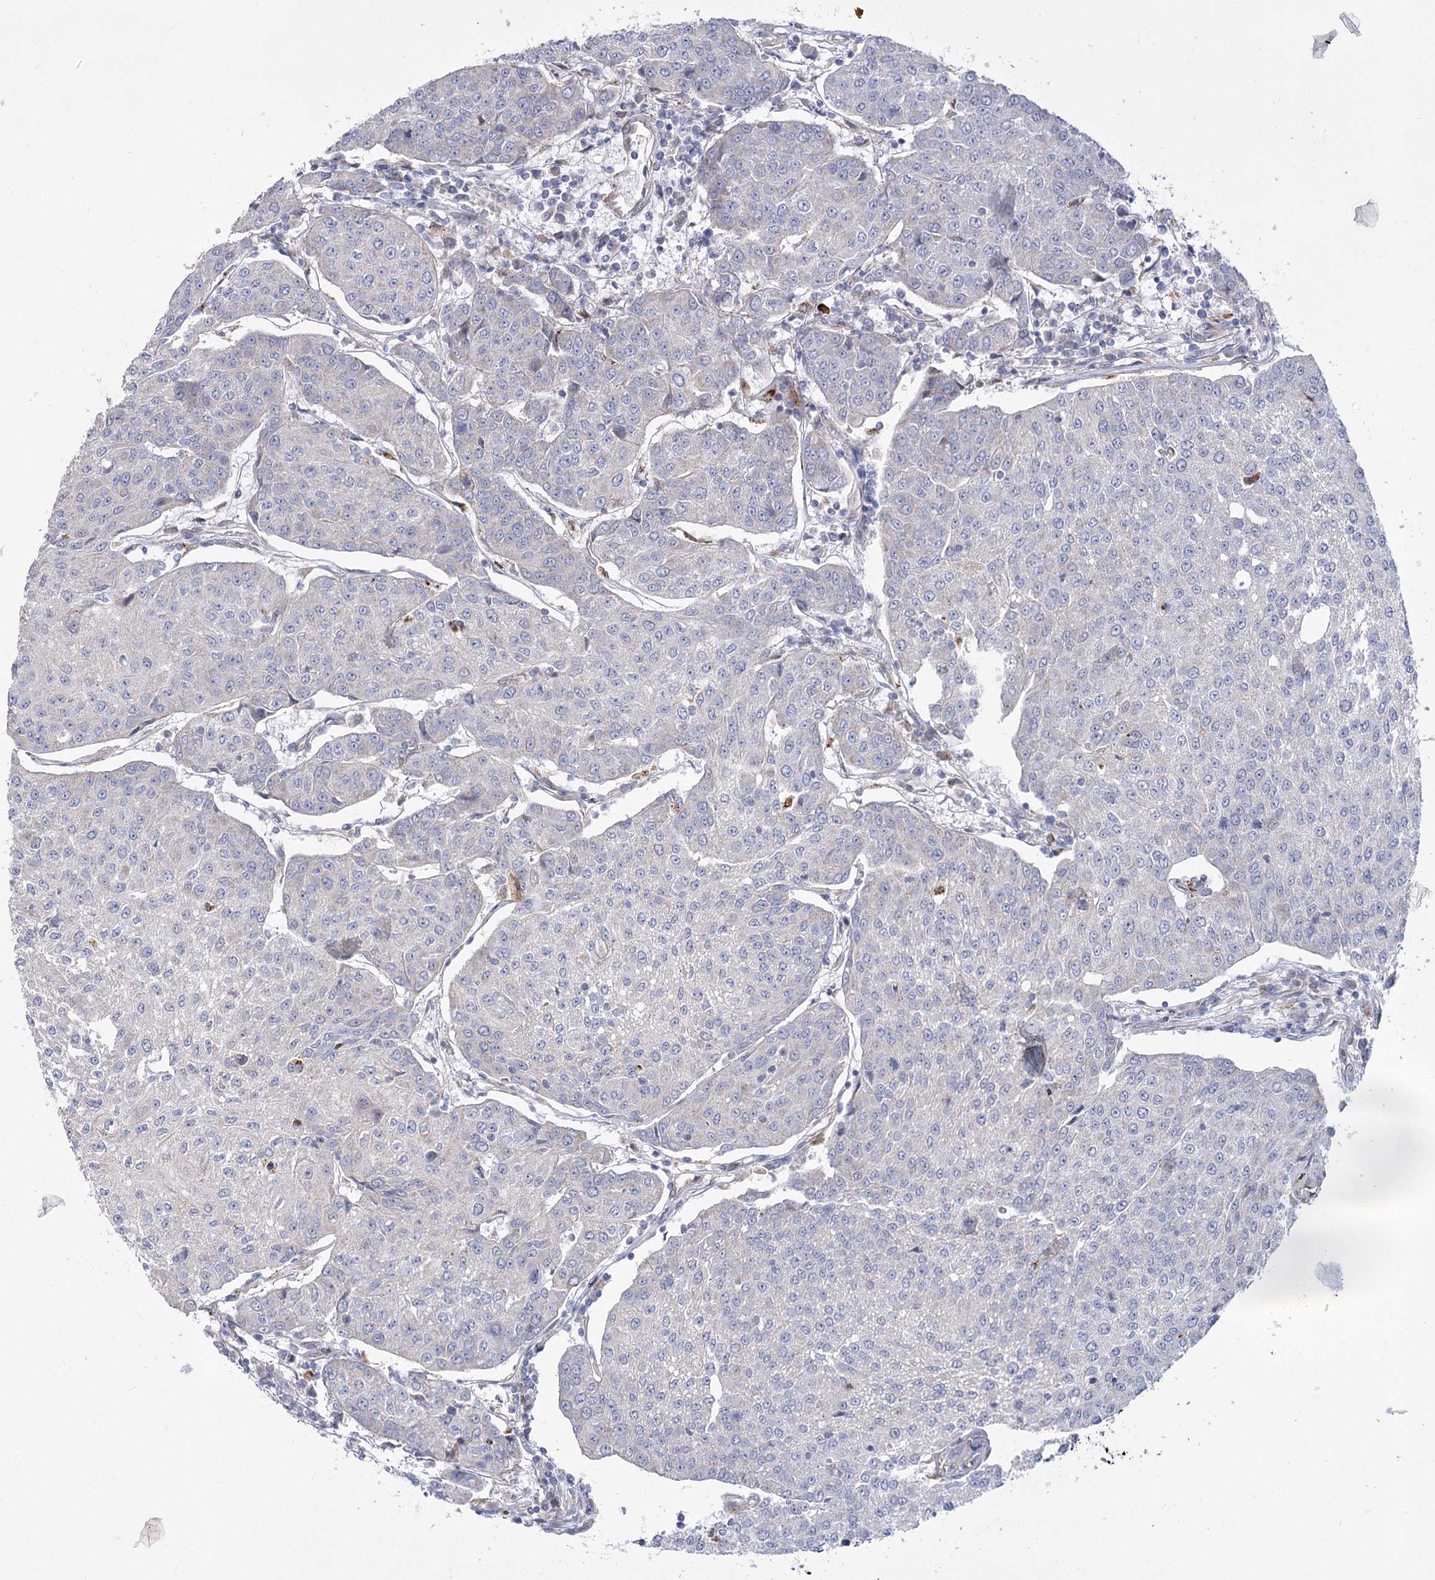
{"staining": {"intensity": "negative", "quantity": "none", "location": "none"}, "tissue": "urothelial cancer", "cell_type": "Tumor cells", "image_type": "cancer", "snomed": [{"axis": "morphology", "description": "Urothelial carcinoma, High grade"}, {"axis": "topography", "description": "Urinary bladder"}], "caption": "Urothelial cancer stained for a protein using immunohistochemistry (IHC) shows no positivity tumor cells.", "gene": "TMEM164", "patient": {"sex": "female", "age": 85}}